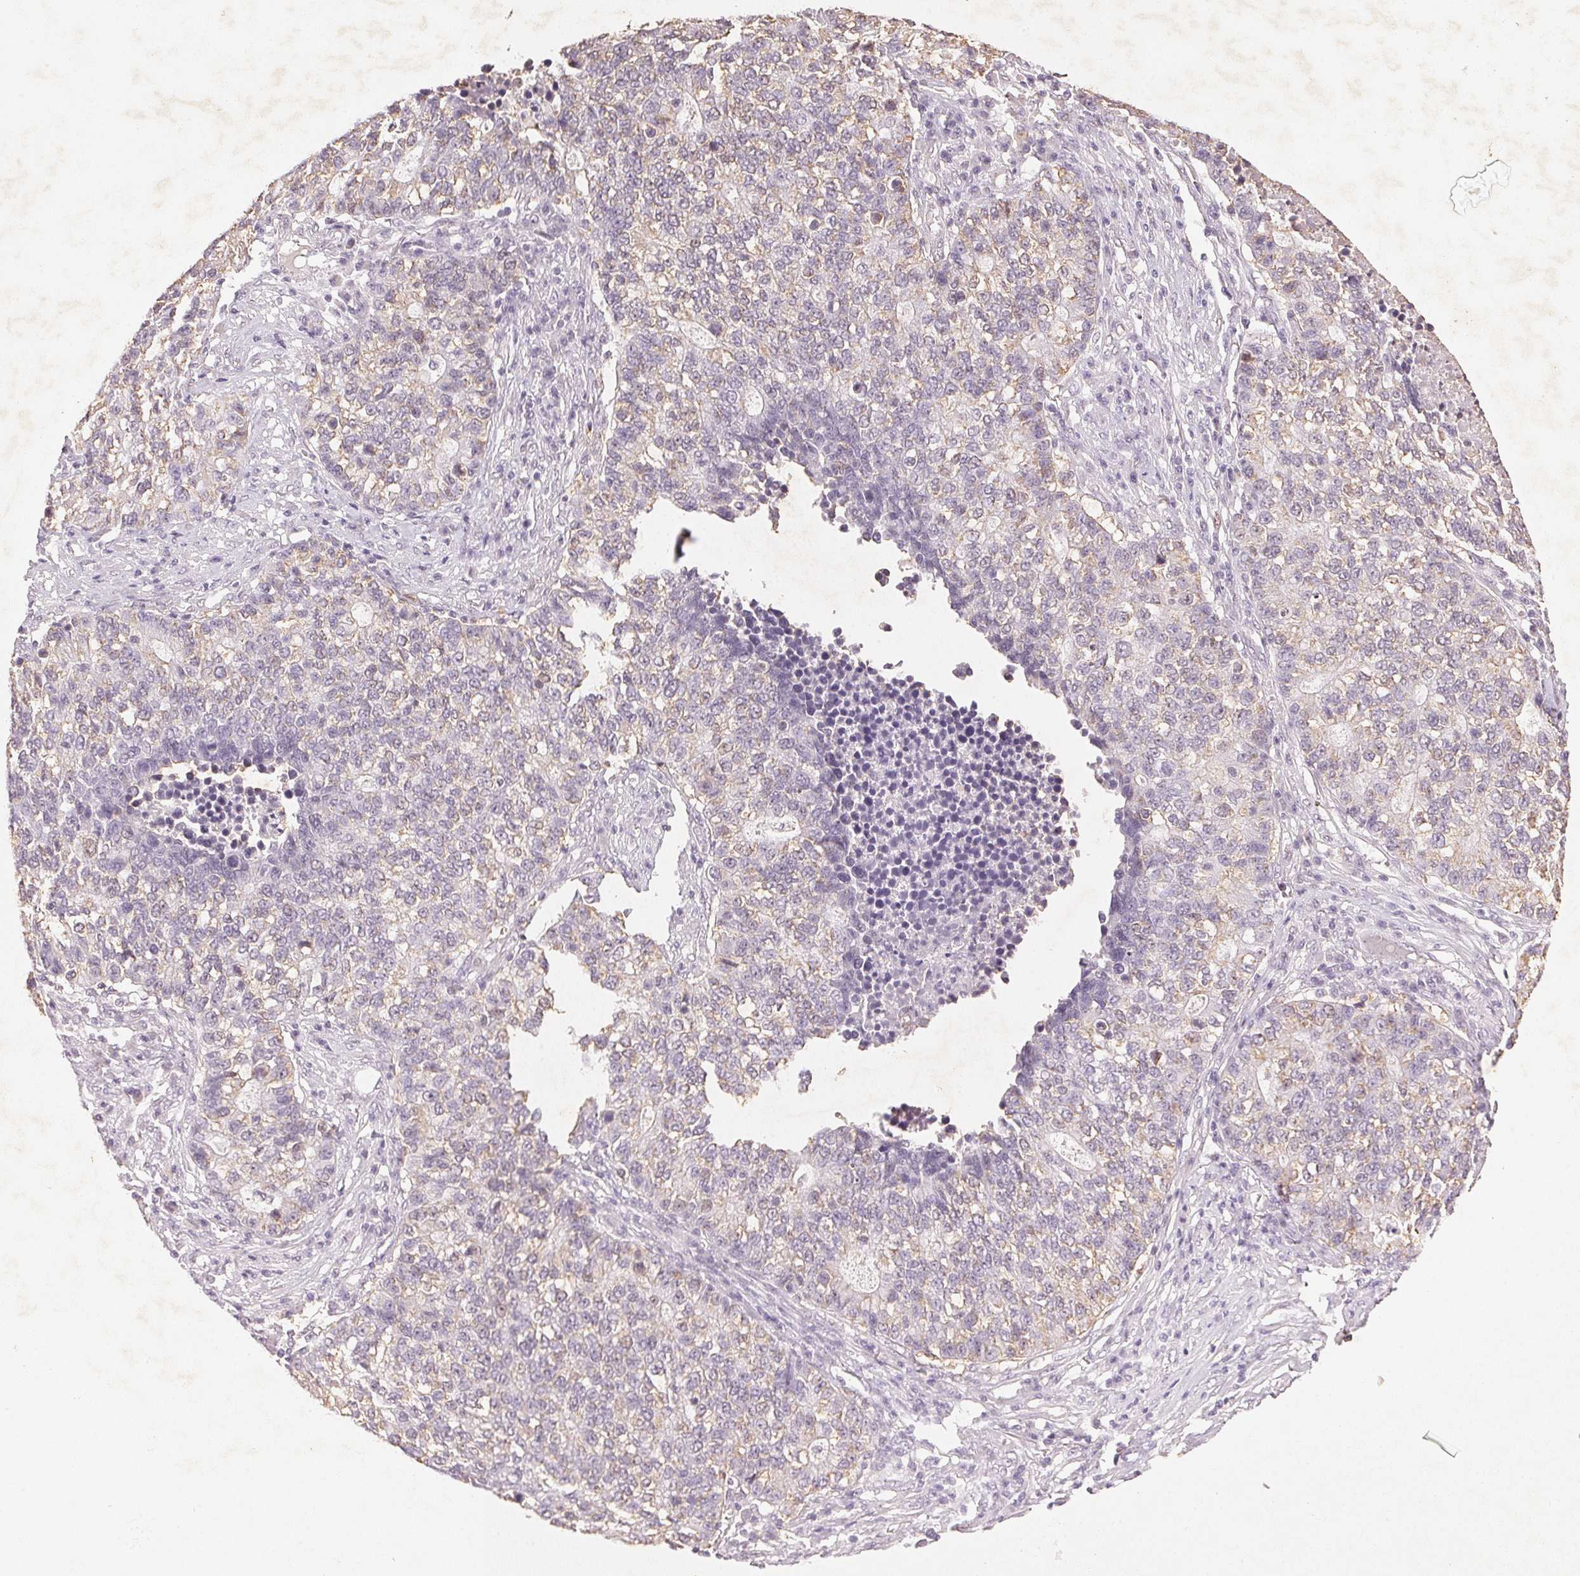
{"staining": {"intensity": "negative", "quantity": "none", "location": "none"}, "tissue": "lung cancer", "cell_type": "Tumor cells", "image_type": "cancer", "snomed": [{"axis": "morphology", "description": "Adenocarcinoma, NOS"}, {"axis": "topography", "description": "Lung"}], "caption": "An IHC histopathology image of adenocarcinoma (lung) is shown. There is no staining in tumor cells of adenocarcinoma (lung).", "gene": "SMTN", "patient": {"sex": "male", "age": 57}}